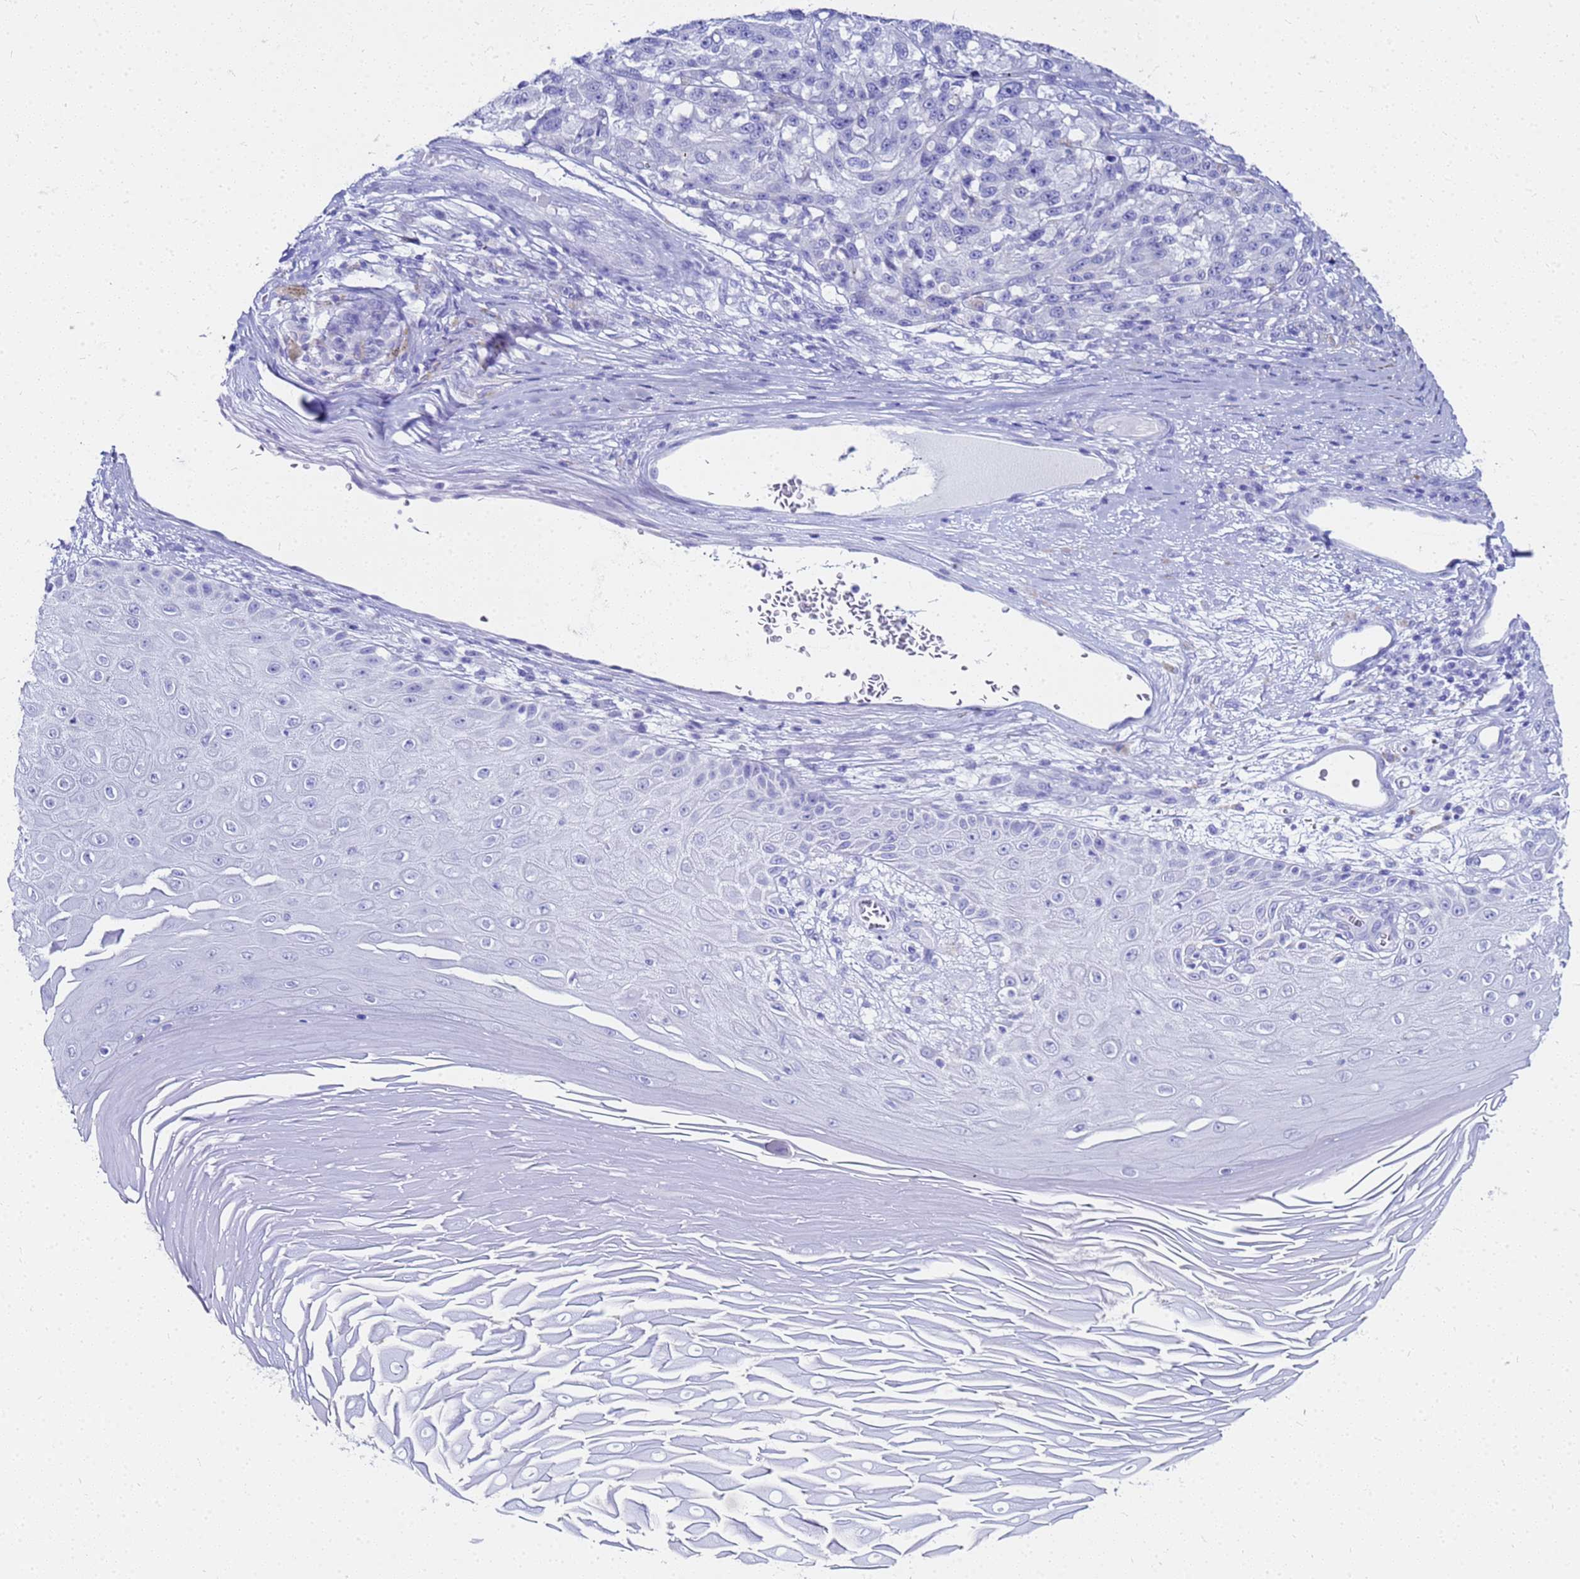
{"staining": {"intensity": "negative", "quantity": "none", "location": "none"}, "tissue": "melanoma", "cell_type": "Tumor cells", "image_type": "cancer", "snomed": [{"axis": "morphology", "description": "Malignant melanoma, NOS"}, {"axis": "topography", "description": "Skin"}], "caption": "There is no significant positivity in tumor cells of melanoma. (DAB (3,3'-diaminobenzidine) immunohistochemistry with hematoxylin counter stain).", "gene": "CKB", "patient": {"sex": "male", "age": 53}}